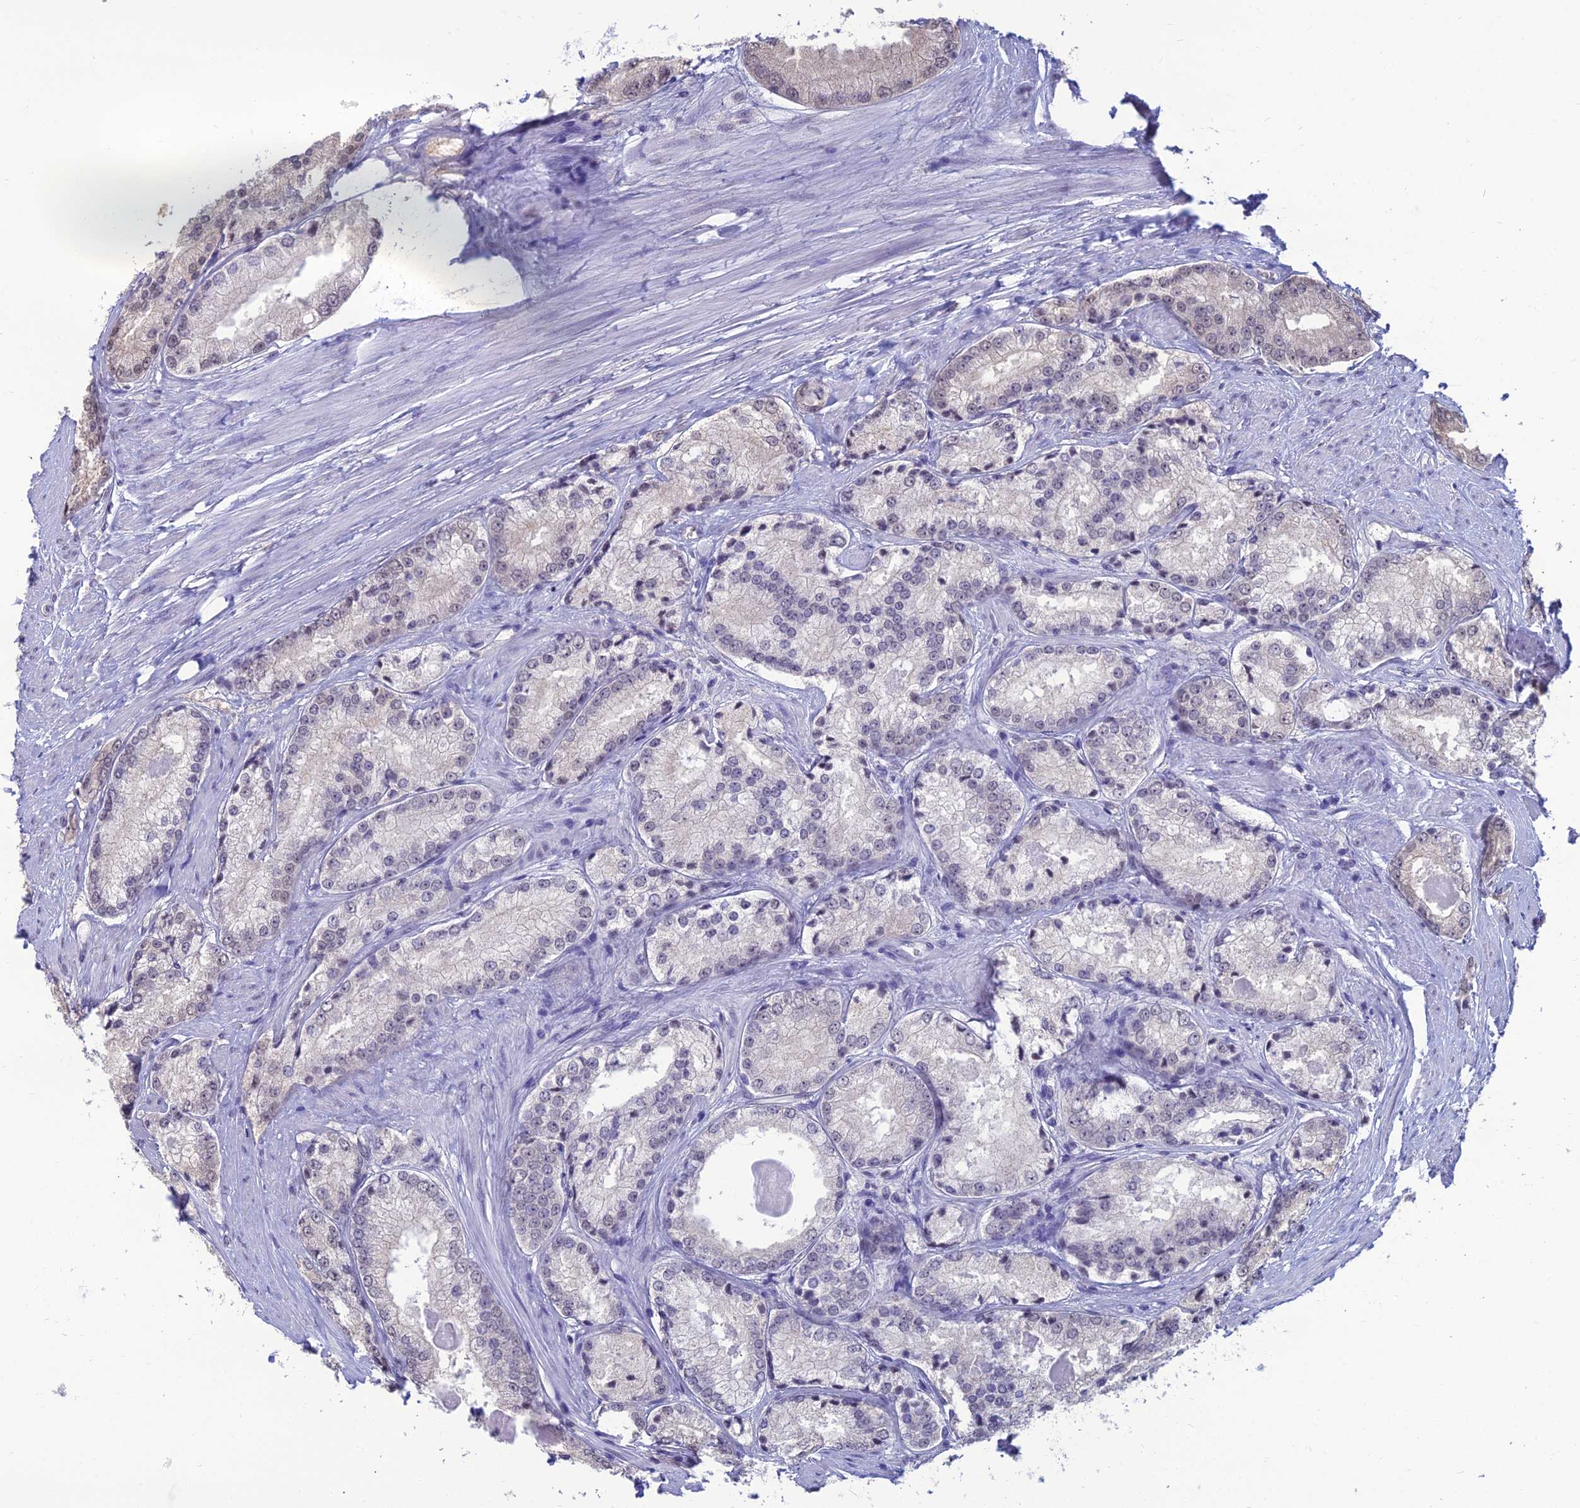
{"staining": {"intensity": "negative", "quantity": "none", "location": "none"}, "tissue": "prostate cancer", "cell_type": "Tumor cells", "image_type": "cancer", "snomed": [{"axis": "morphology", "description": "Adenocarcinoma, Low grade"}, {"axis": "topography", "description": "Prostate"}], "caption": "A high-resolution histopathology image shows immunohistochemistry (IHC) staining of adenocarcinoma (low-grade) (prostate), which demonstrates no significant expression in tumor cells.", "gene": "SRSF7", "patient": {"sex": "male", "age": 68}}